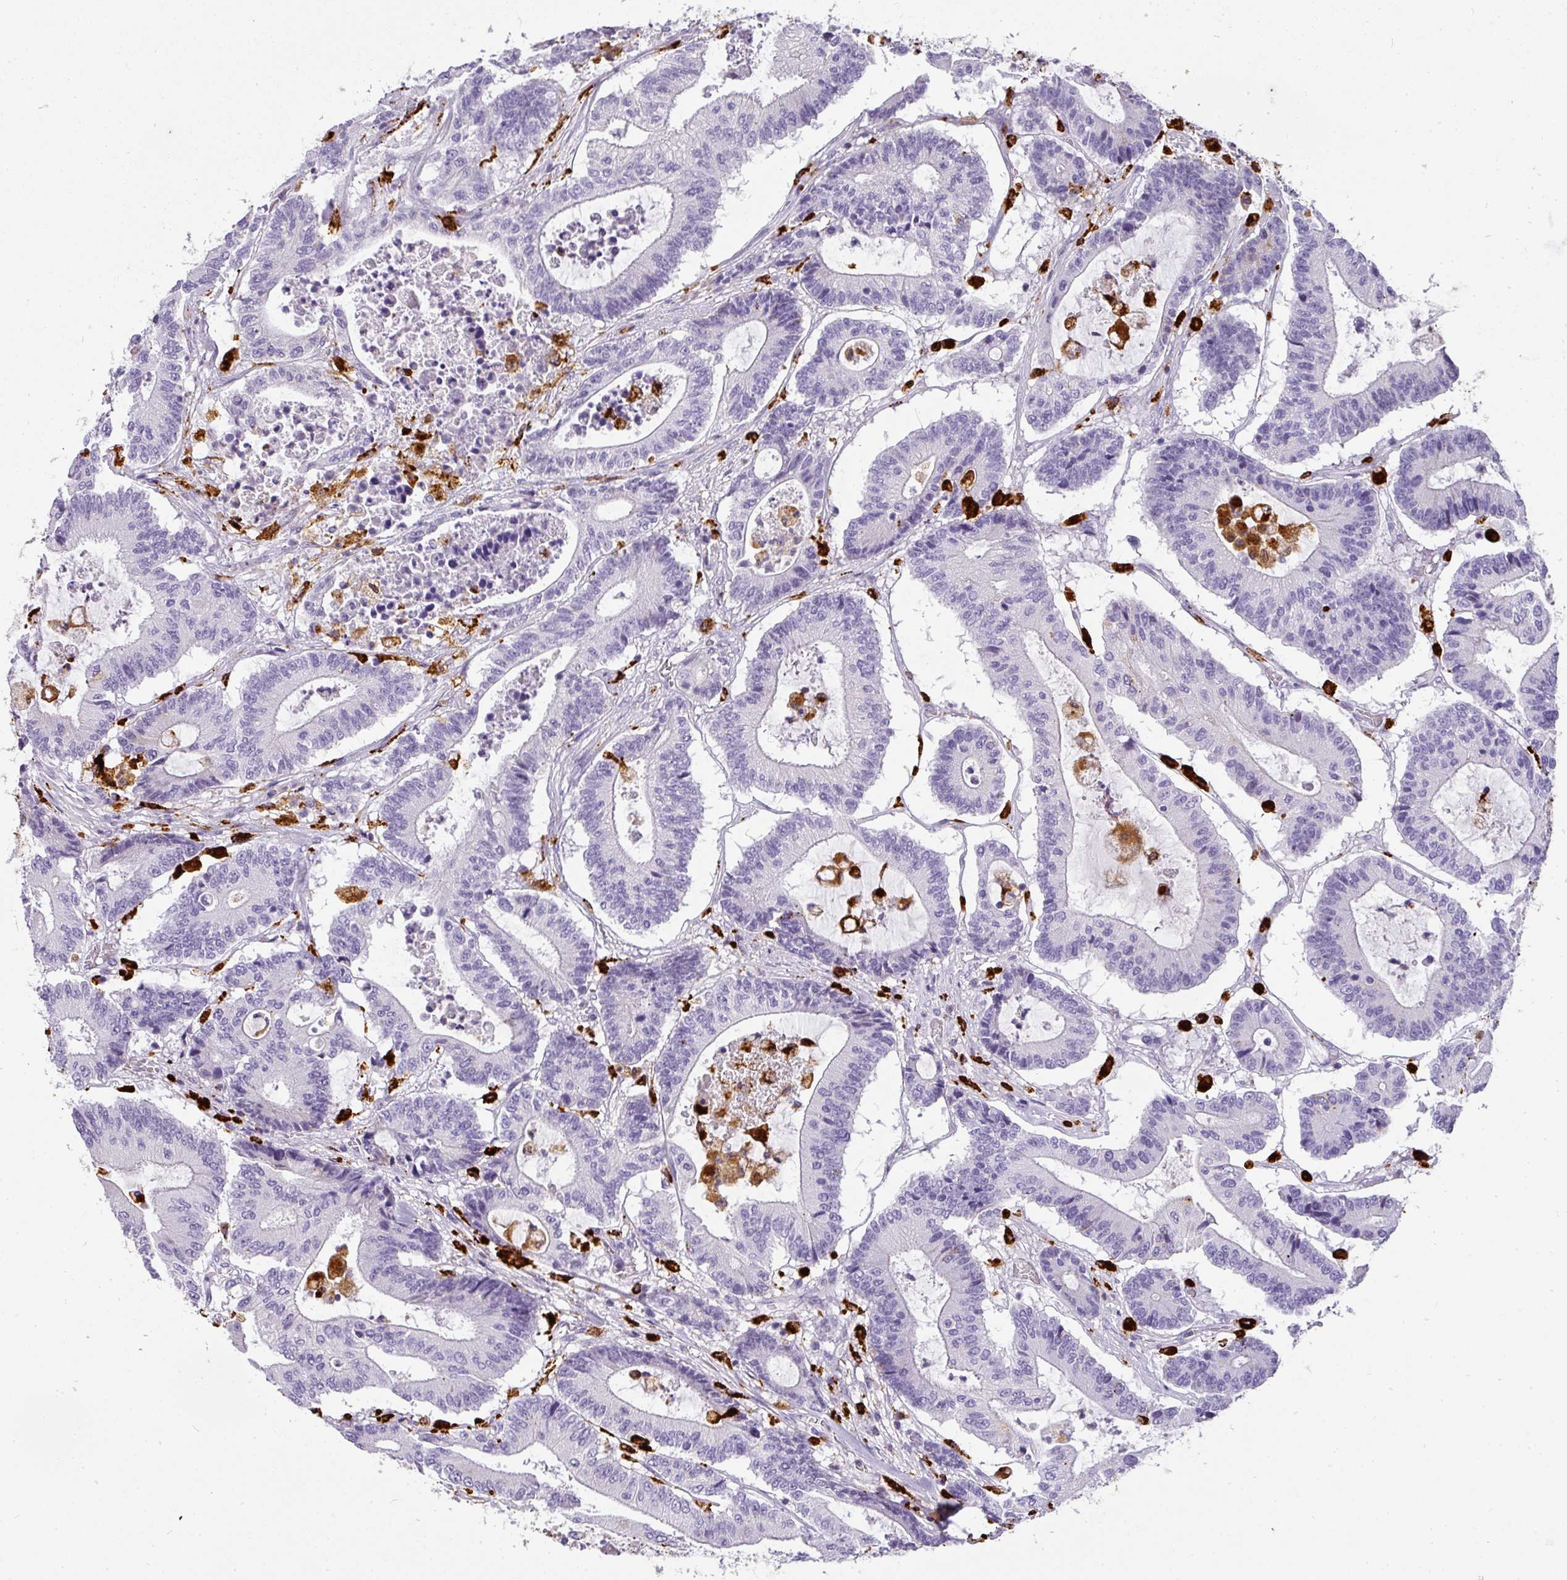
{"staining": {"intensity": "negative", "quantity": "none", "location": "none"}, "tissue": "colorectal cancer", "cell_type": "Tumor cells", "image_type": "cancer", "snomed": [{"axis": "morphology", "description": "Adenocarcinoma, NOS"}, {"axis": "topography", "description": "Colon"}], "caption": "Tumor cells are negative for protein expression in human colorectal cancer.", "gene": "MMACHC", "patient": {"sex": "female", "age": 84}}